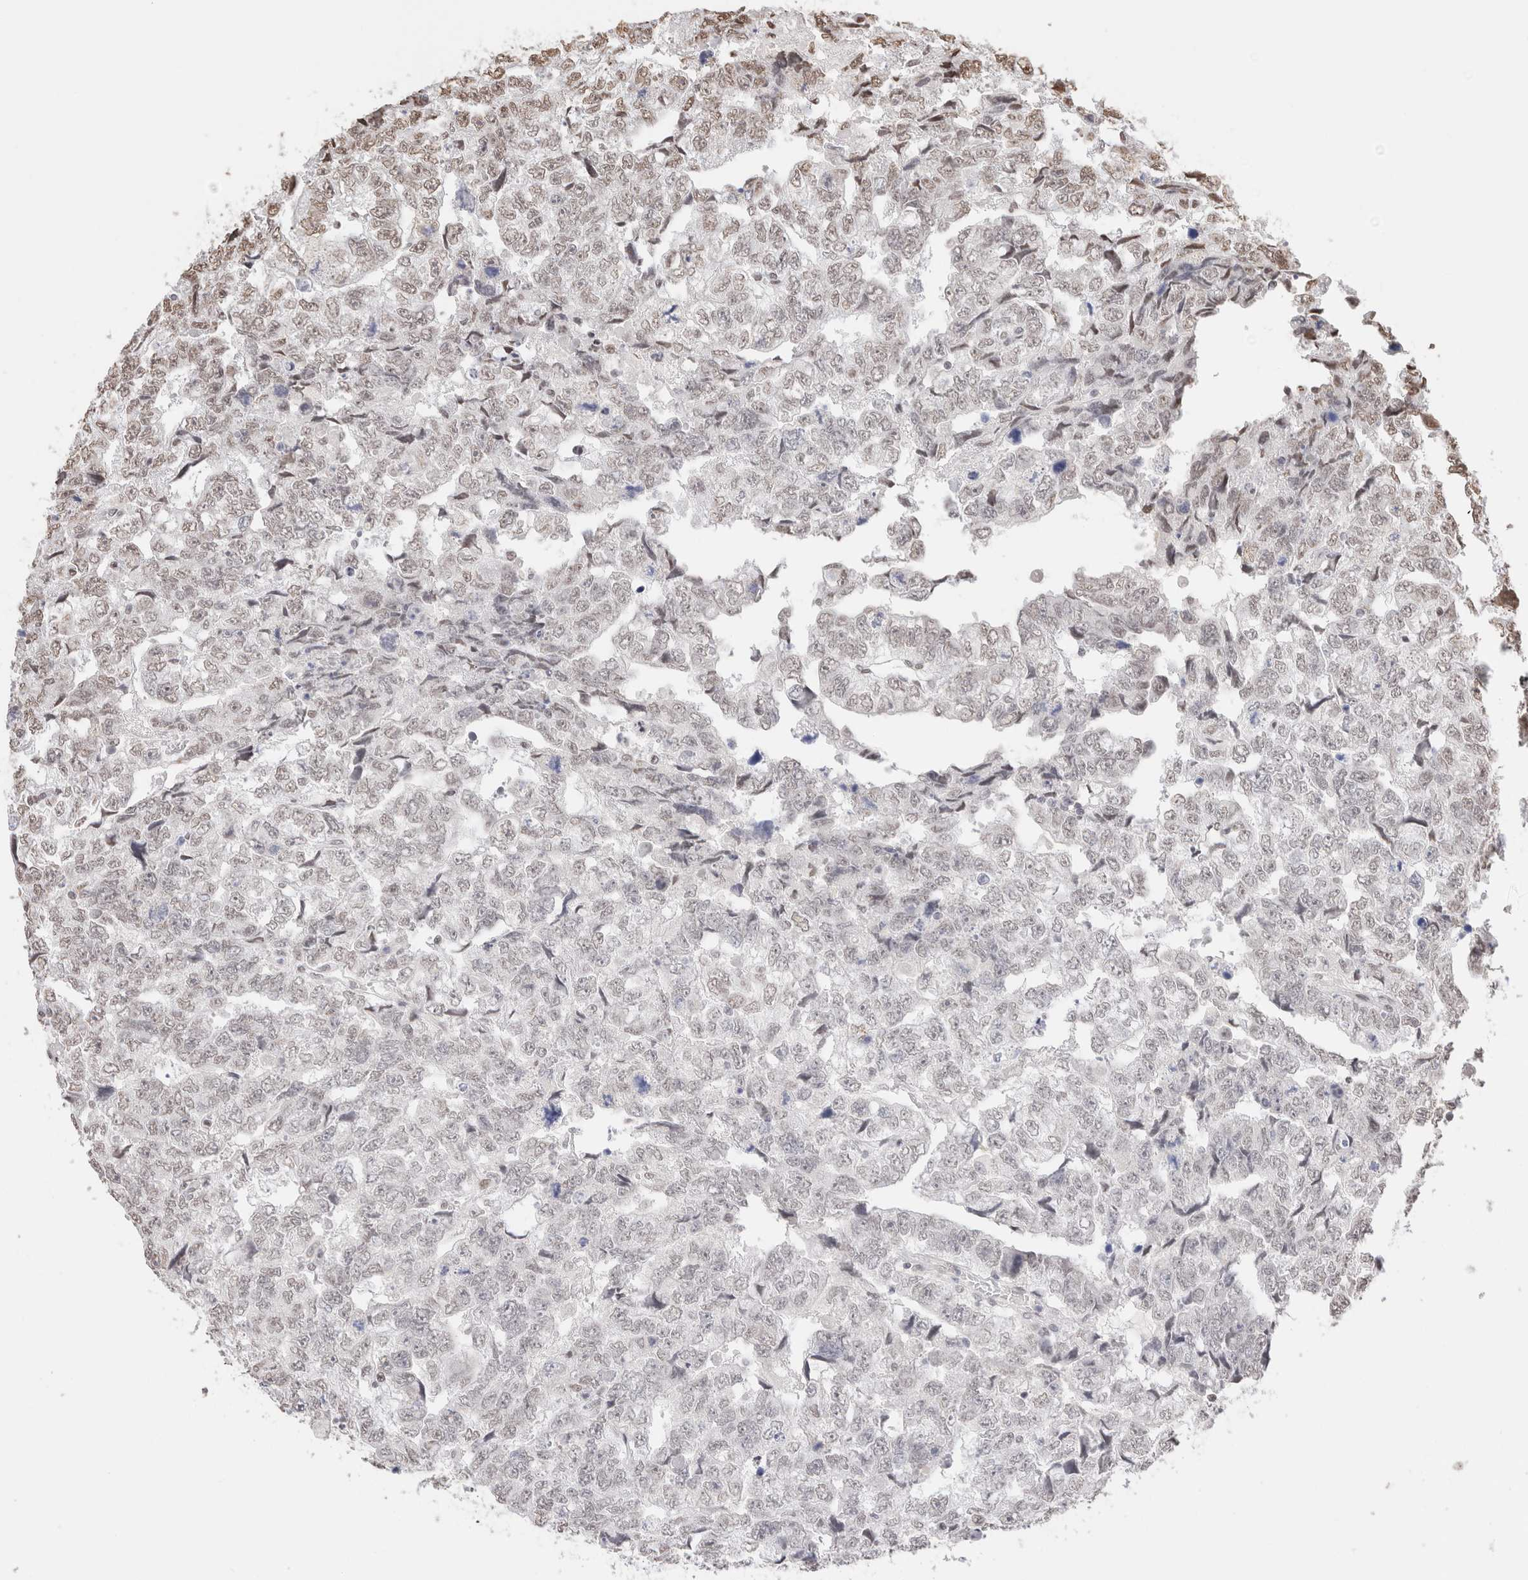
{"staining": {"intensity": "weak", "quantity": "<25%", "location": "nuclear"}, "tissue": "testis cancer", "cell_type": "Tumor cells", "image_type": "cancer", "snomed": [{"axis": "morphology", "description": "Carcinoma, Embryonal, NOS"}, {"axis": "topography", "description": "Testis"}], "caption": "The micrograph reveals no staining of tumor cells in testis cancer.", "gene": "SUPT3H", "patient": {"sex": "male", "age": 36}}